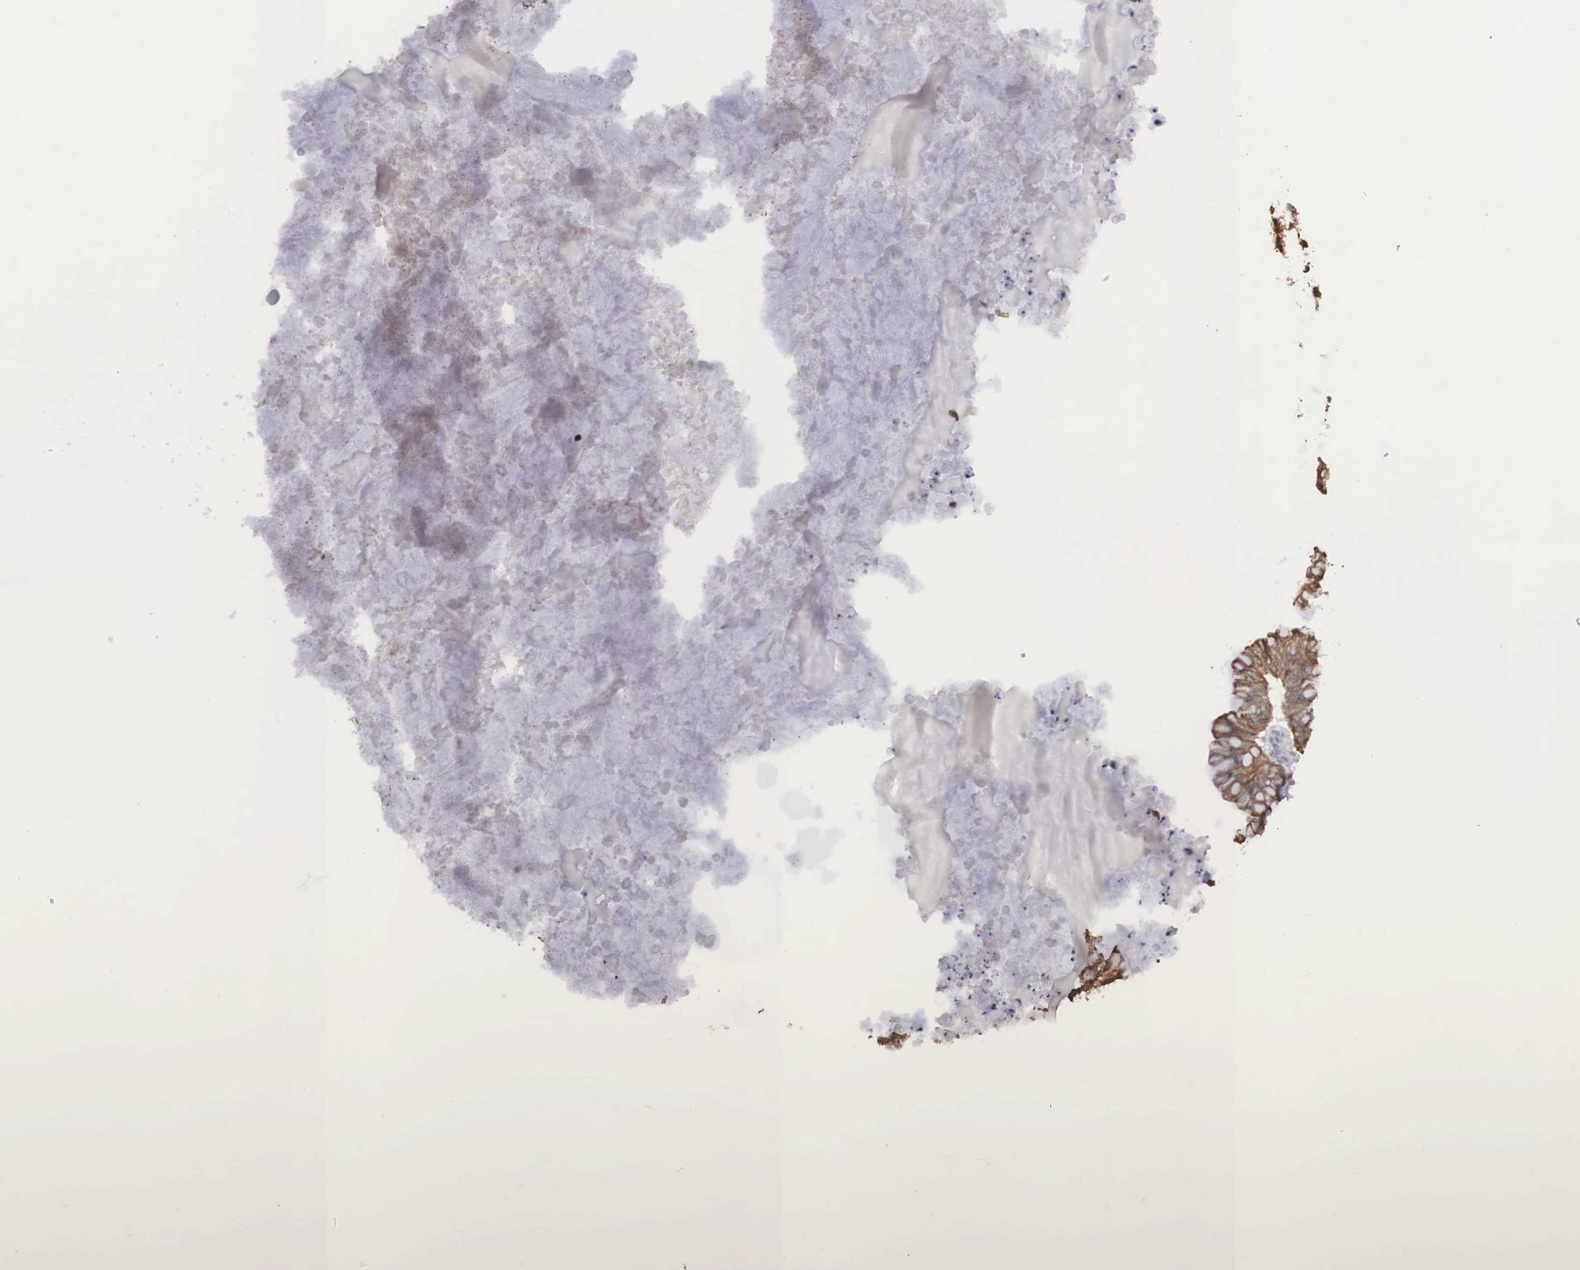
{"staining": {"intensity": "moderate", "quantity": "25%-75%", "location": "cytoplasmic/membranous"}, "tissue": "ovarian cancer", "cell_type": "Tumor cells", "image_type": "cancer", "snomed": [{"axis": "morphology", "description": "Cystadenocarcinoma, mucinous, NOS"}, {"axis": "topography", "description": "Ovary"}], "caption": "Ovarian cancer stained with a protein marker shows moderate staining in tumor cells.", "gene": "WDR89", "patient": {"sex": "female", "age": 57}}